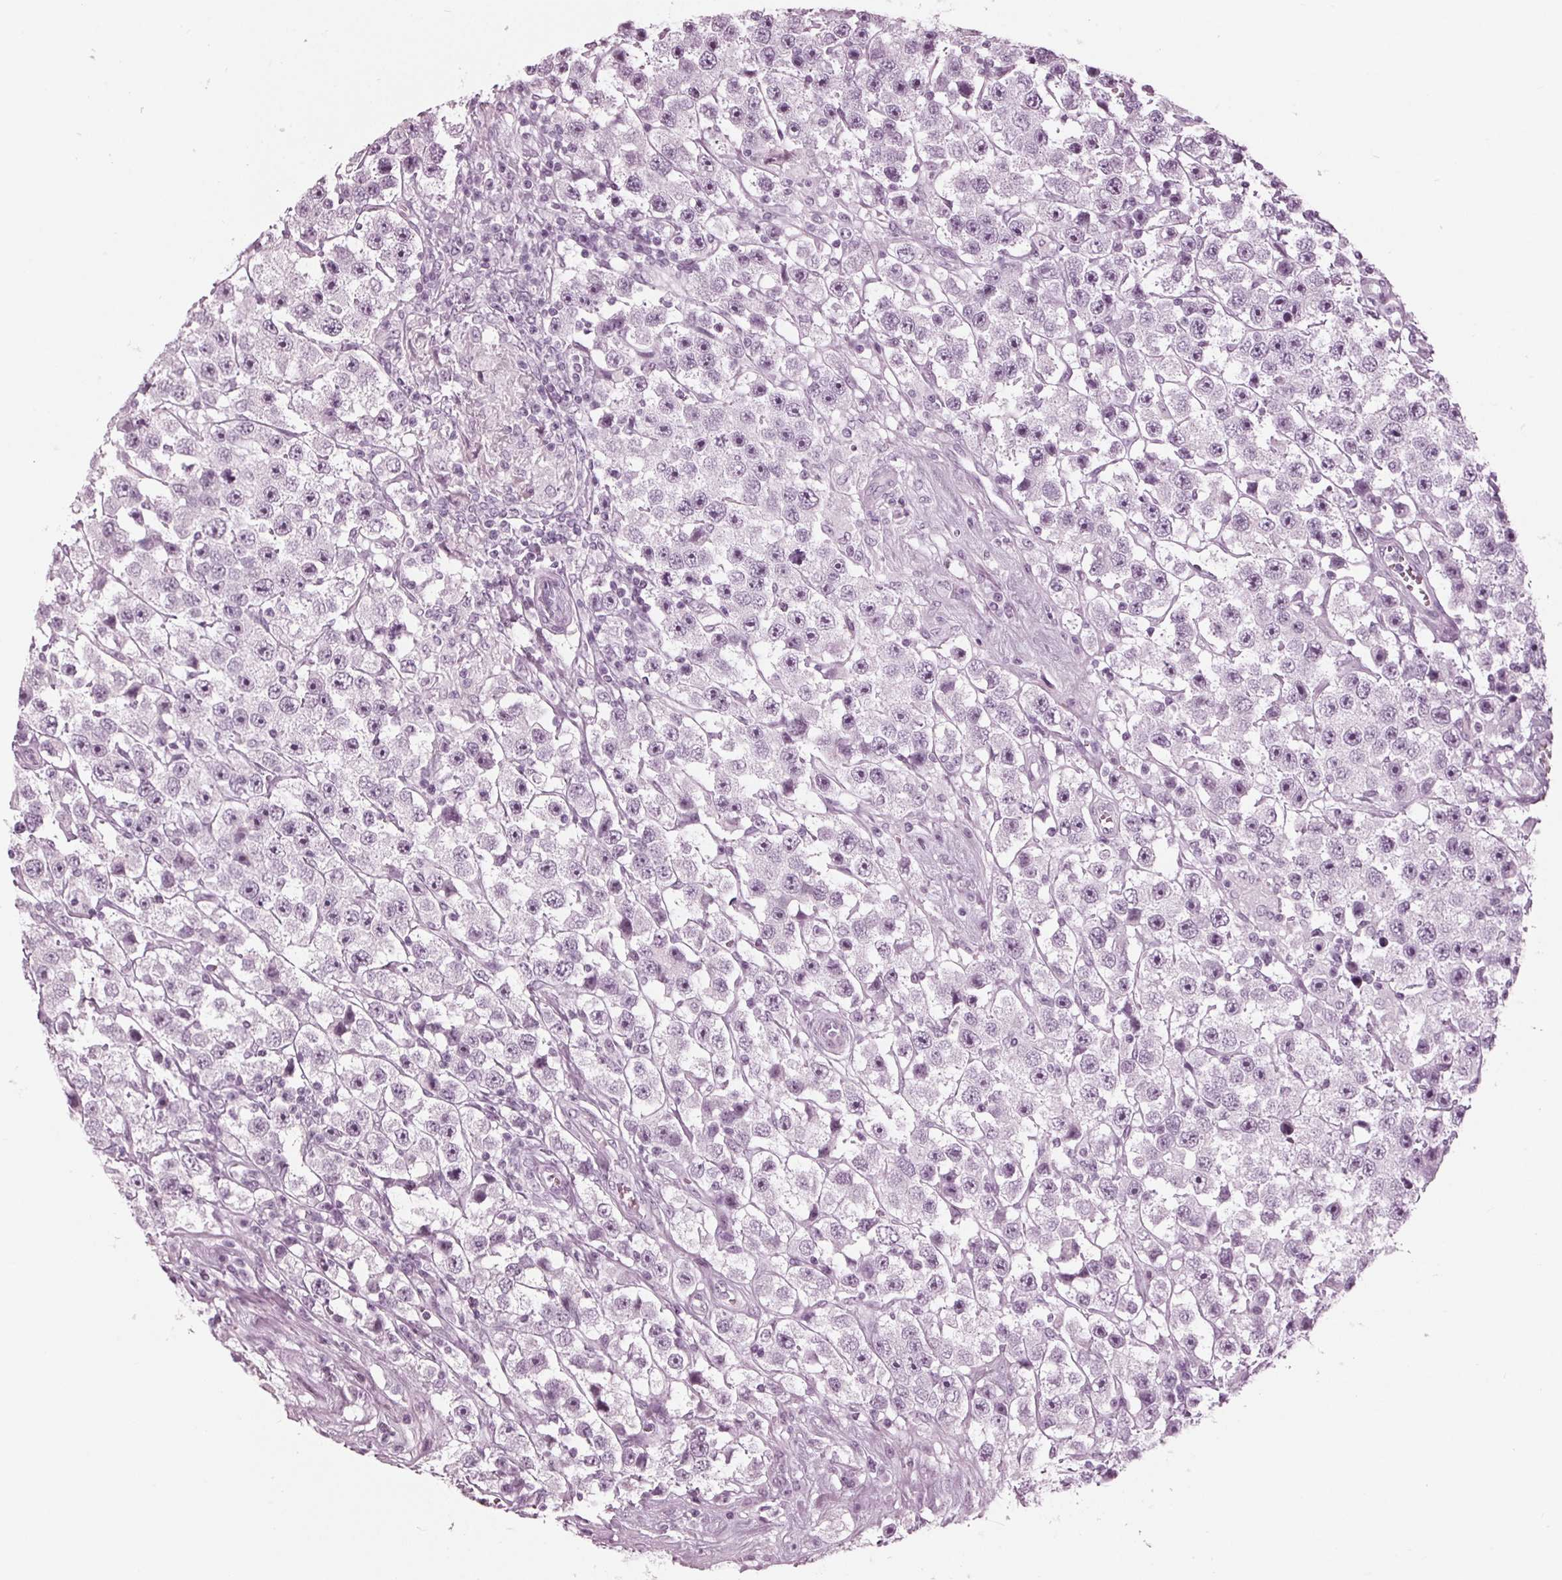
{"staining": {"intensity": "negative", "quantity": "none", "location": "none"}, "tissue": "testis cancer", "cell_type": "Tumor cells", "image_type": "cancer", "snomed": [{"axis": "morphology", "description": "Seminoma, NOS"}, {"axis": "topography", "description": "Testis"}], "caption": "Human testis seminoma stained for a protein using immunohistochemistry exhibits no staining in tumor cells.", "gene": "KRT28", "patient": {"sex": "male", "age": 45}}